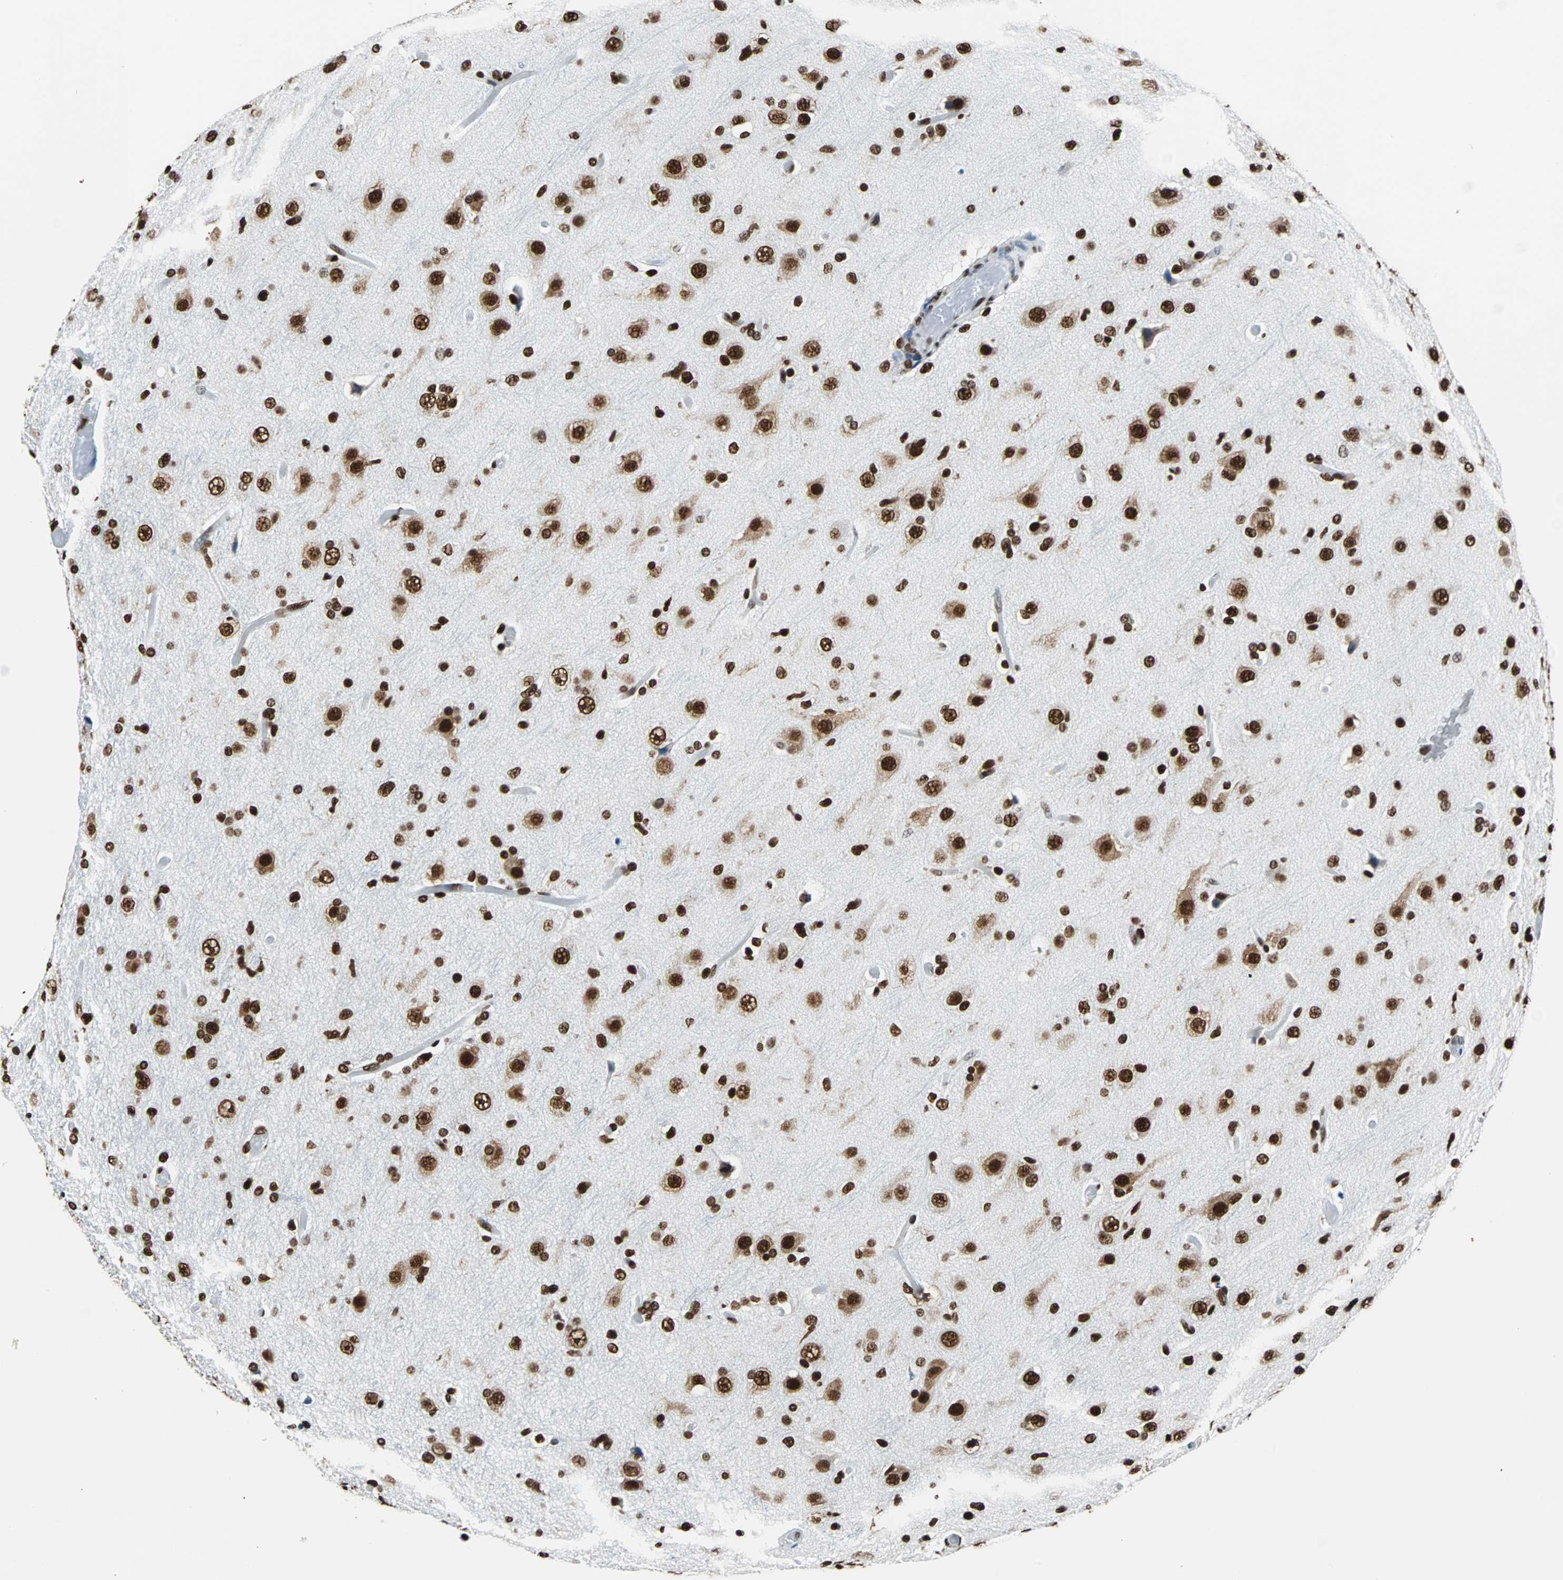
{"staining": {"intensity": "strong", "quantity": ">75%", "location": "nuclear"}, "tissue": "glioma", "cell_type": "Tumor cells", "image_type": "cancer", "snomed": [{"axis": "morphology", "description": "Glioma, malignant, High grade"}, {"axis": "topography", "description": "Brain"}], "caption": "Immunohistochemistry staining of glioma, which reveals high levels of strong nuclear staining in about >75% of tumor cells indicating strong nuclear protein positivity. The staining was performed using DAB (3,3'-diaminobenzidine) (brown) for protein detection and nuclei were counterstained in hematoxylin (blue).", "gene": "FUBP1", "patient": {"sex": "male", "age": 33}}